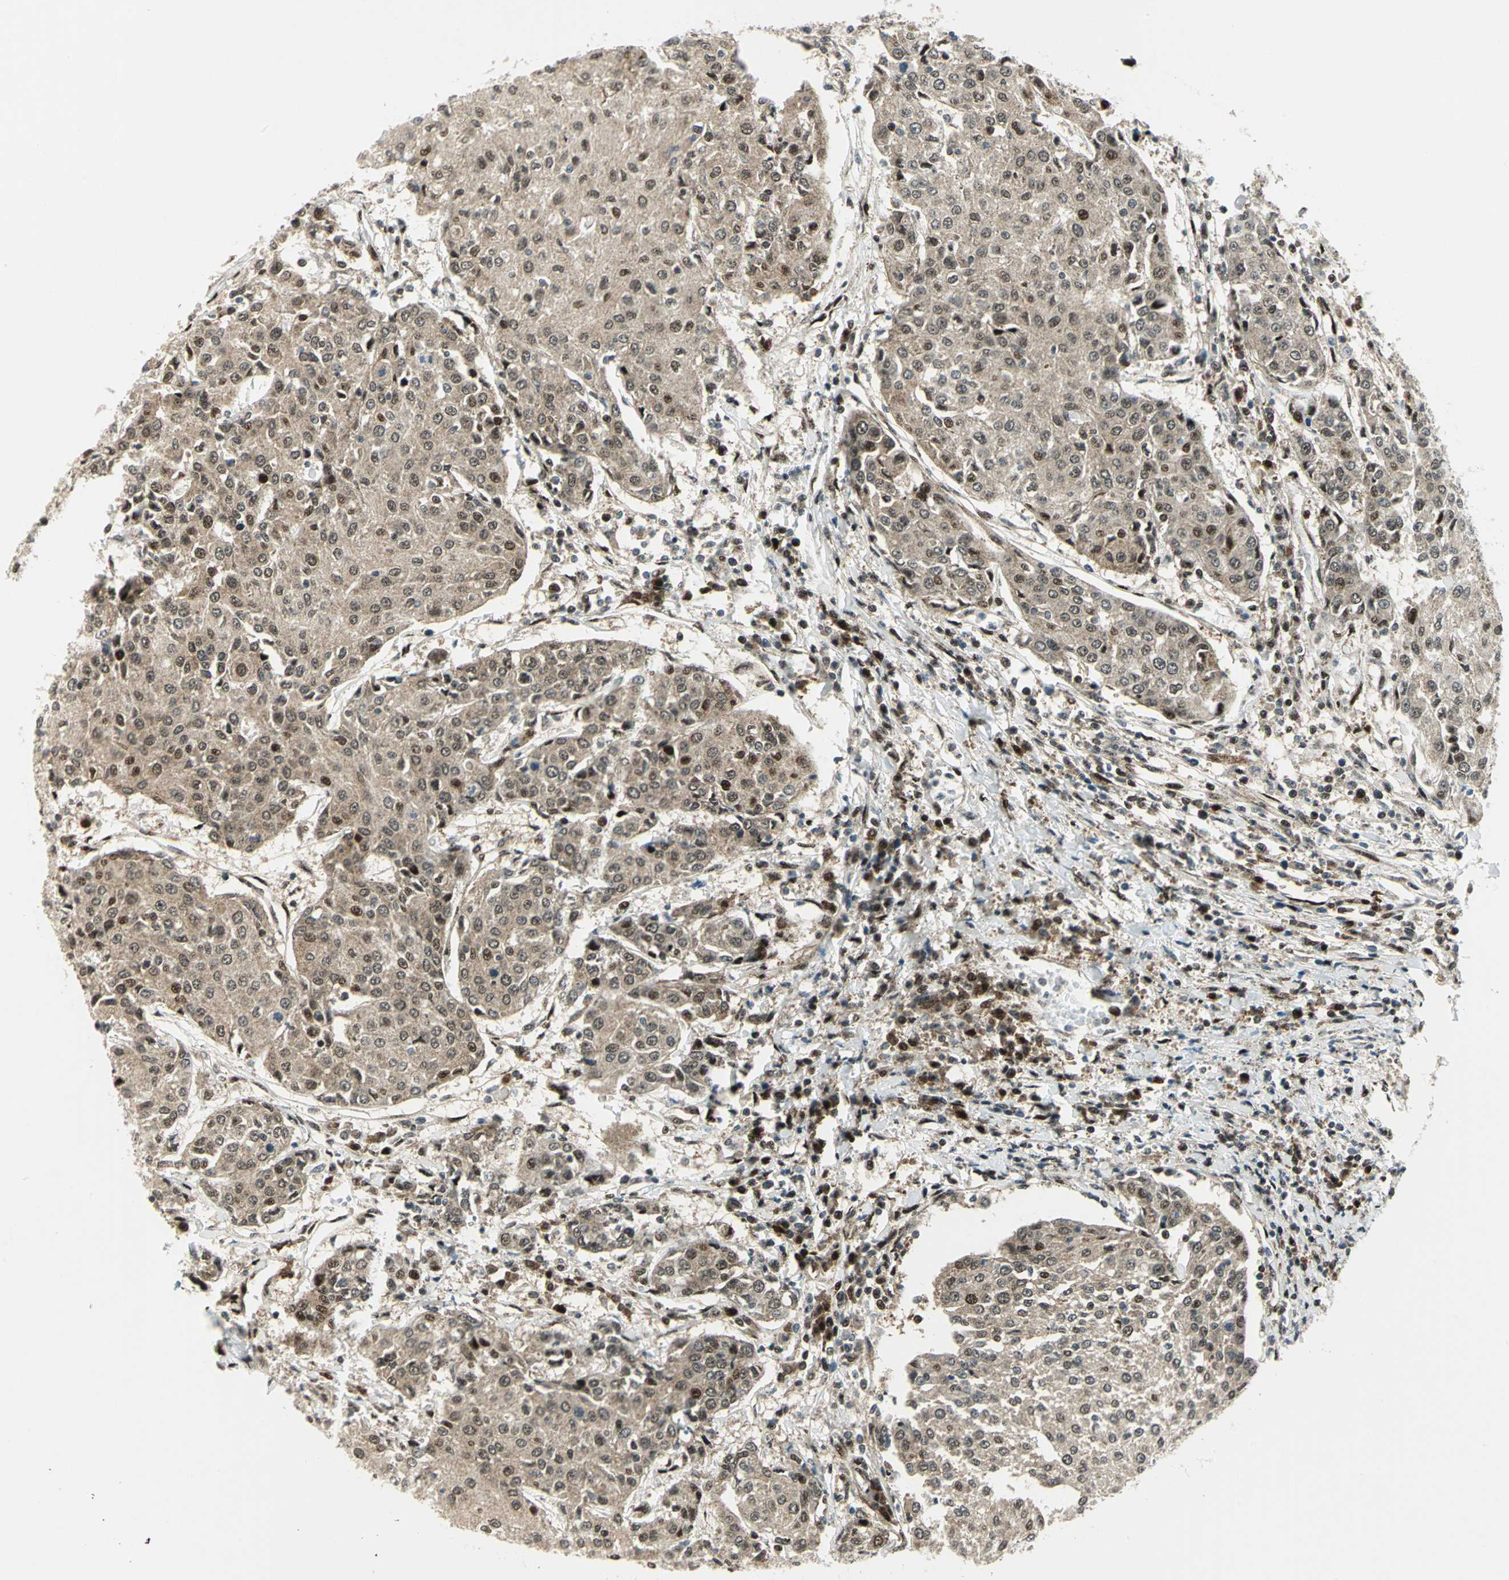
{"staining": {"intensity": "moderate", "quantity": ">75%", "location": "cytoplasmic/membranous,nuclear"}, "tissue": "urothelial cancer", "cell_type": "Tumor cells", "image_type": "cancer", "snomed": [{"axis": "morphology", "description": "Urothelial carcinoma, High grade"}, {"axis": "topography", "description": "Urinary bladder"}], "caption": "Protein staining of urothelial cancer tissue demonstrates moderate cytoplasmic/membranous and nuclear expression in about >75% of tumor cells.", "gene": "COPS5", "patient": {"sex": "female", "age": 85}}